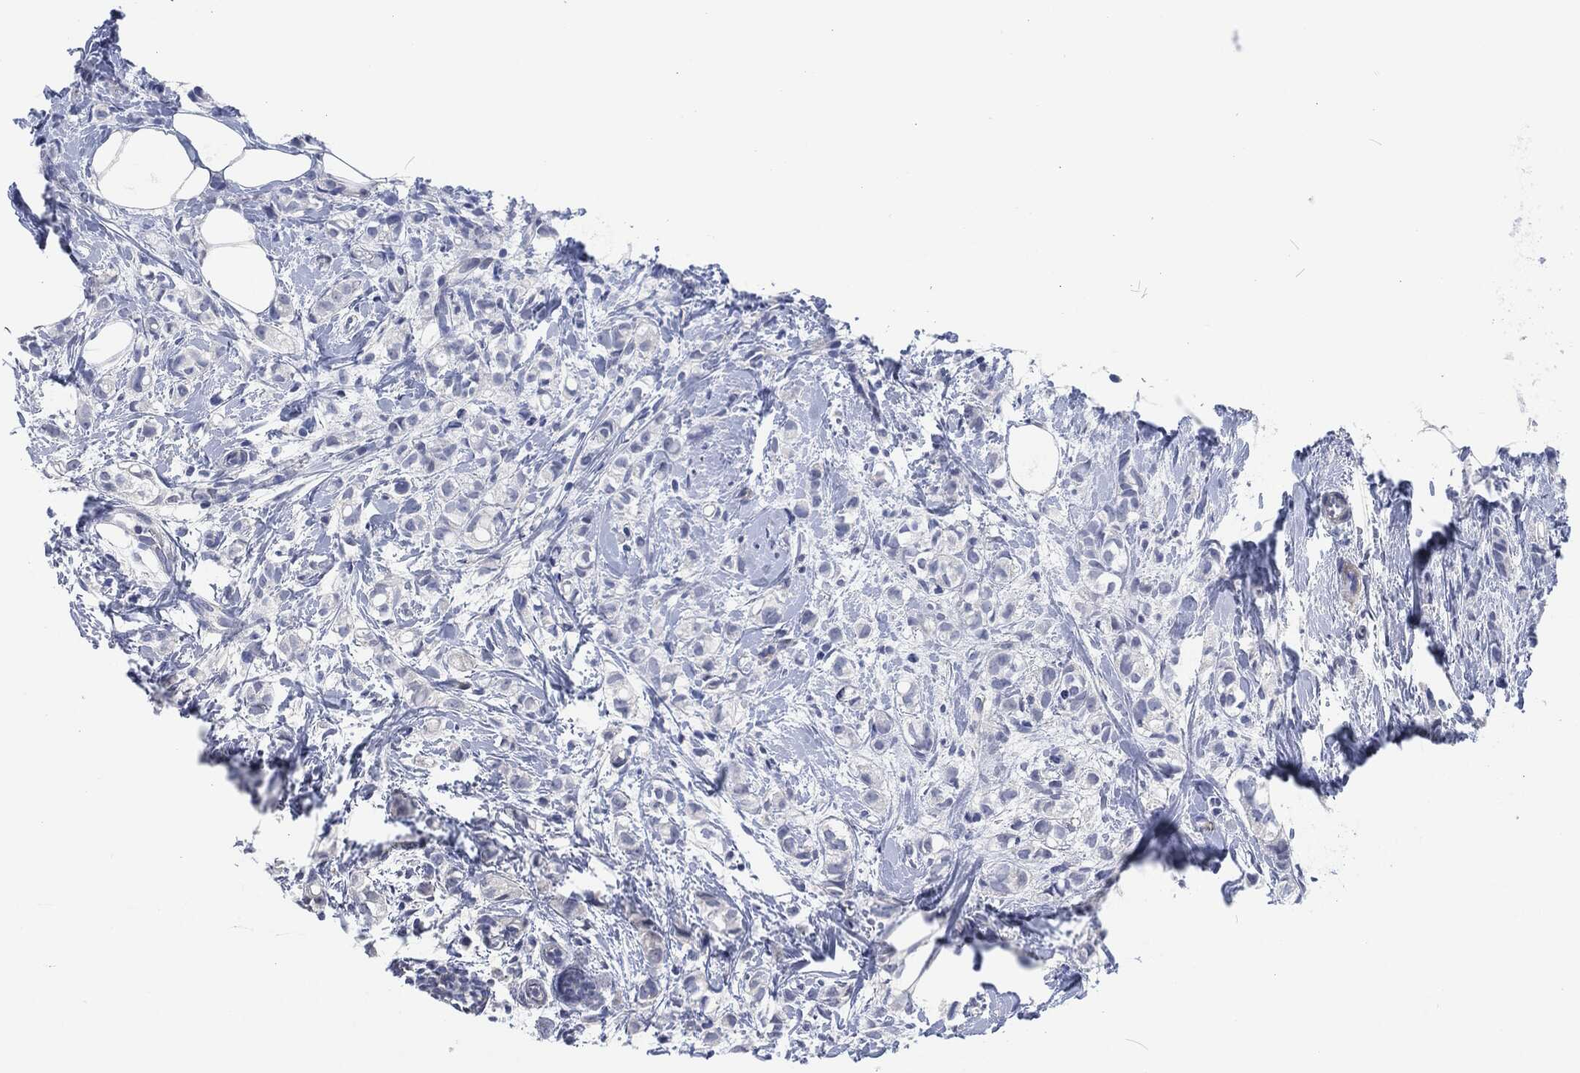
{"staining": {"intensity": "negative", "quantity": "none", "location": "none"}, "tissue": "breast cancer", "cell_type": "Tumor cells", "image_type": "cancer", "snomed": [{"axis": "morphology", "description": "Normal tissue, NOS"}, {"axis": "morphology", "description": "Duct carcinoma"}, {"axis": "topography", "description": "Breast"}], "caption": "DAB immunohistochemical staining of breast cancer reveals no significant expression in tumor cells. (DAB IHC visualized using brightfield microscopy, high magnification).", "gene": "MPO", "patient": {"sex": "female", "age": 44}}